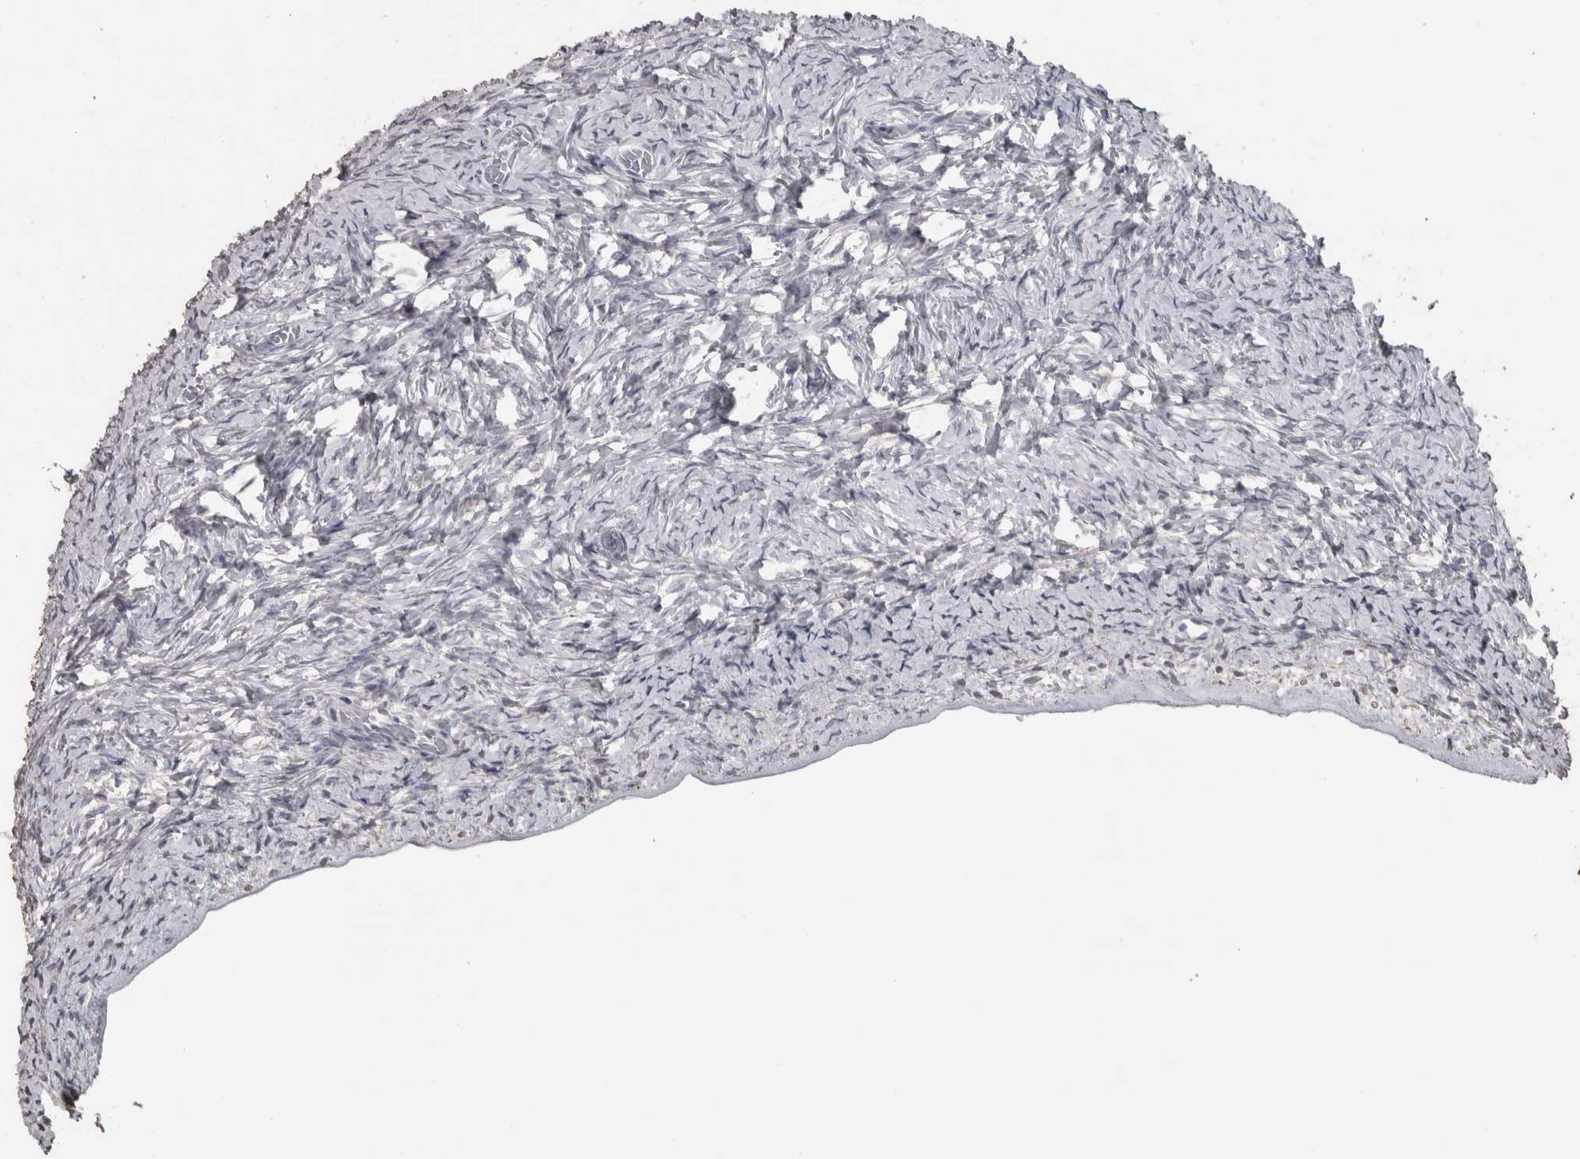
{"staining": {"intensity": "negative", "quantity": "none", "location": "none"}, "tissue": "ovary", "cell_type": "Ovarian stroma cells", "image_type": "normal", "snomed": [{"axis": "morphology", "description": "Normal tissue, NOS"}, {"axis": "topography", "description": "Ovary"}], "caption": "An image of ovary stained for a protein displays no brown staining in ovarian stroma cells.", "gene": "NECAB1", "patient": {"sex": "female", "age": 27}}